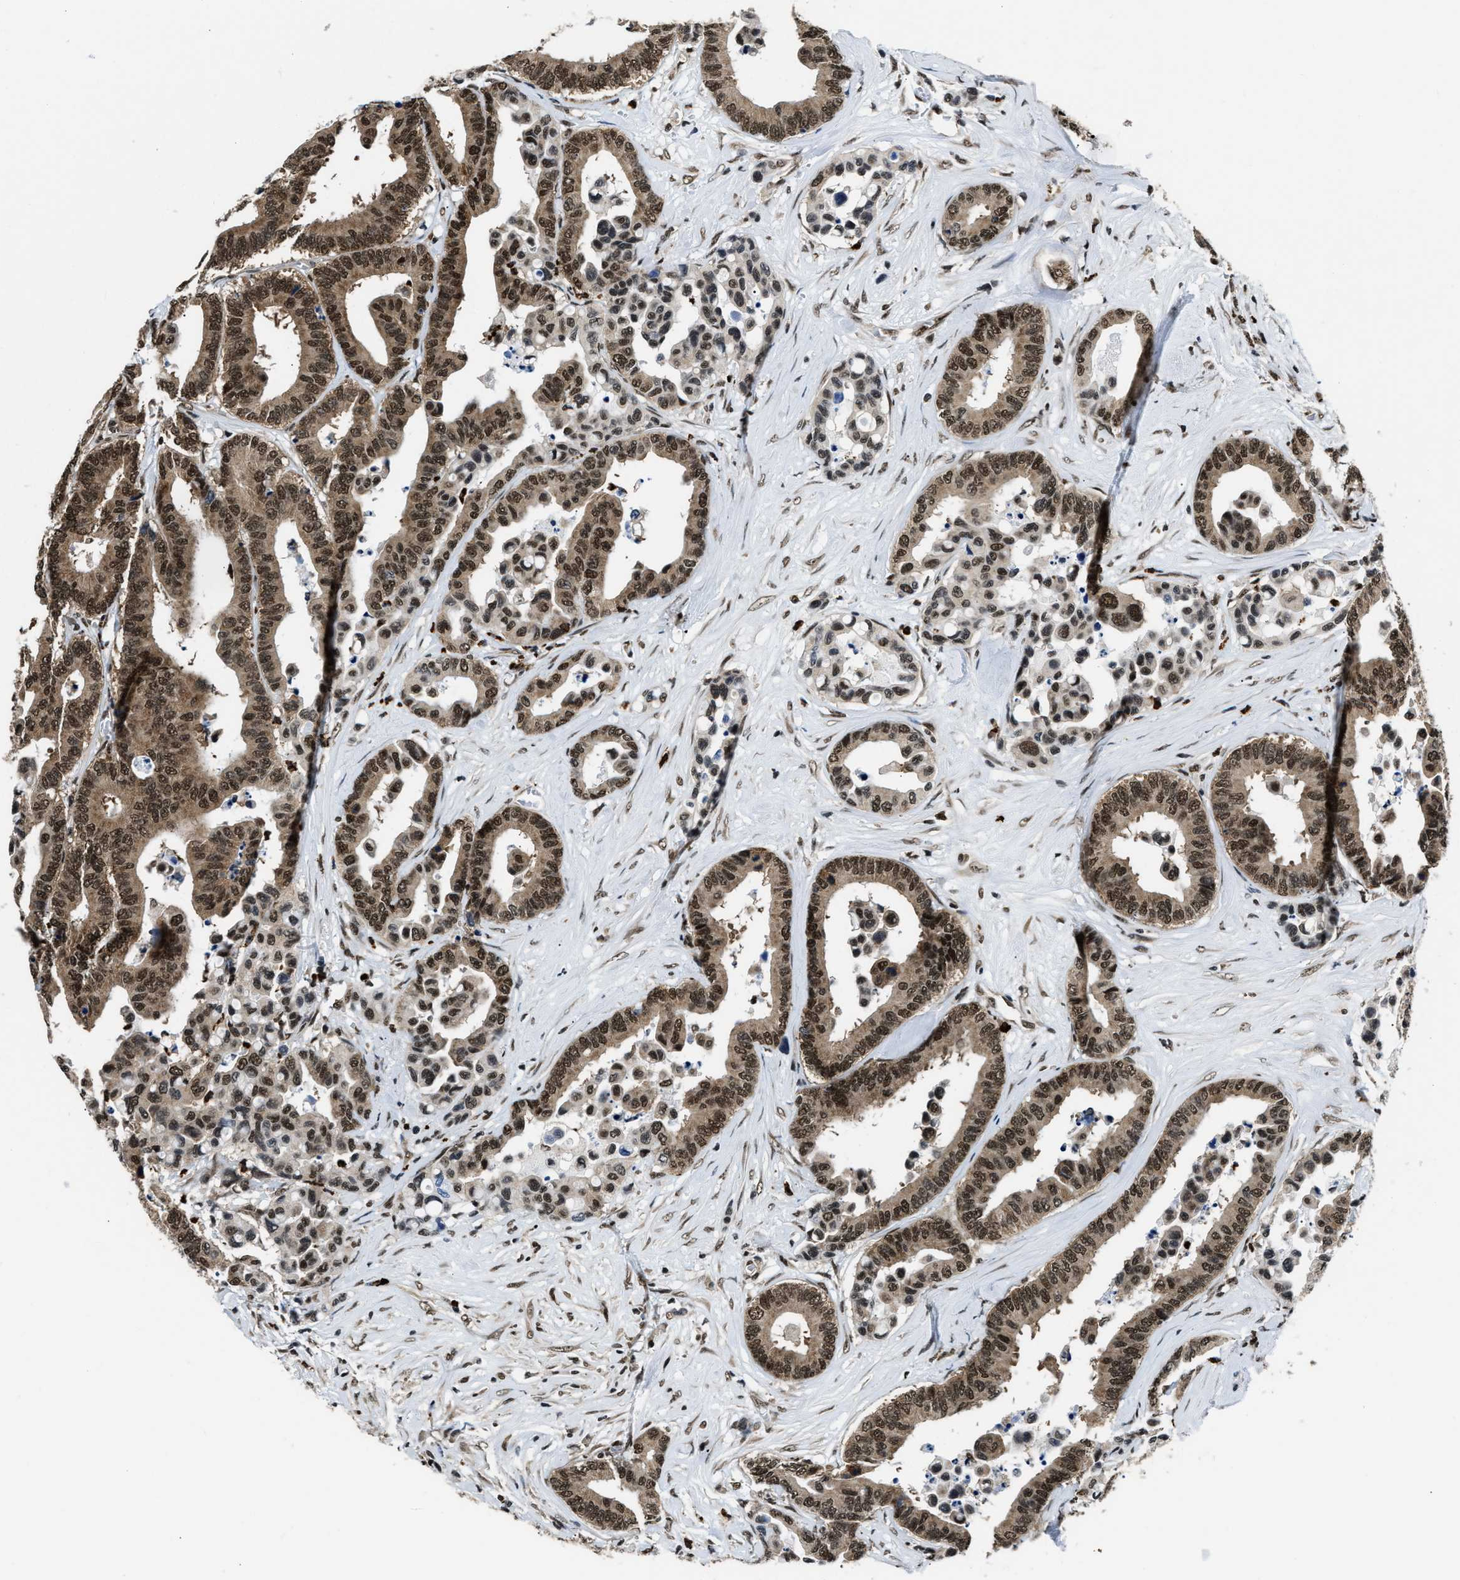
{"staining": {"intensity": "moderate", "quantity": ">75%", "location": "nuclear"}, "tissue": "colorectal cancer", "cell_type": "Tumor cells", "image_type": "cancer", "snomed": [{"axis": "morphology", "description": "Normal tissue, NOS"}, {"axis": "morphology", "description": "Adenocarcinoma, NOS"}, {"axis": "topography", "description": "Colon"}], "caption": "Immunohistochemical staining of human colorectal cancer (adenocarcinoma) displays medium levels of moderate nuclear staining in approximately >75% of tumor cells.", "gene": "CCNDBP1", "patient": {"sex": "male", "age": 82}}